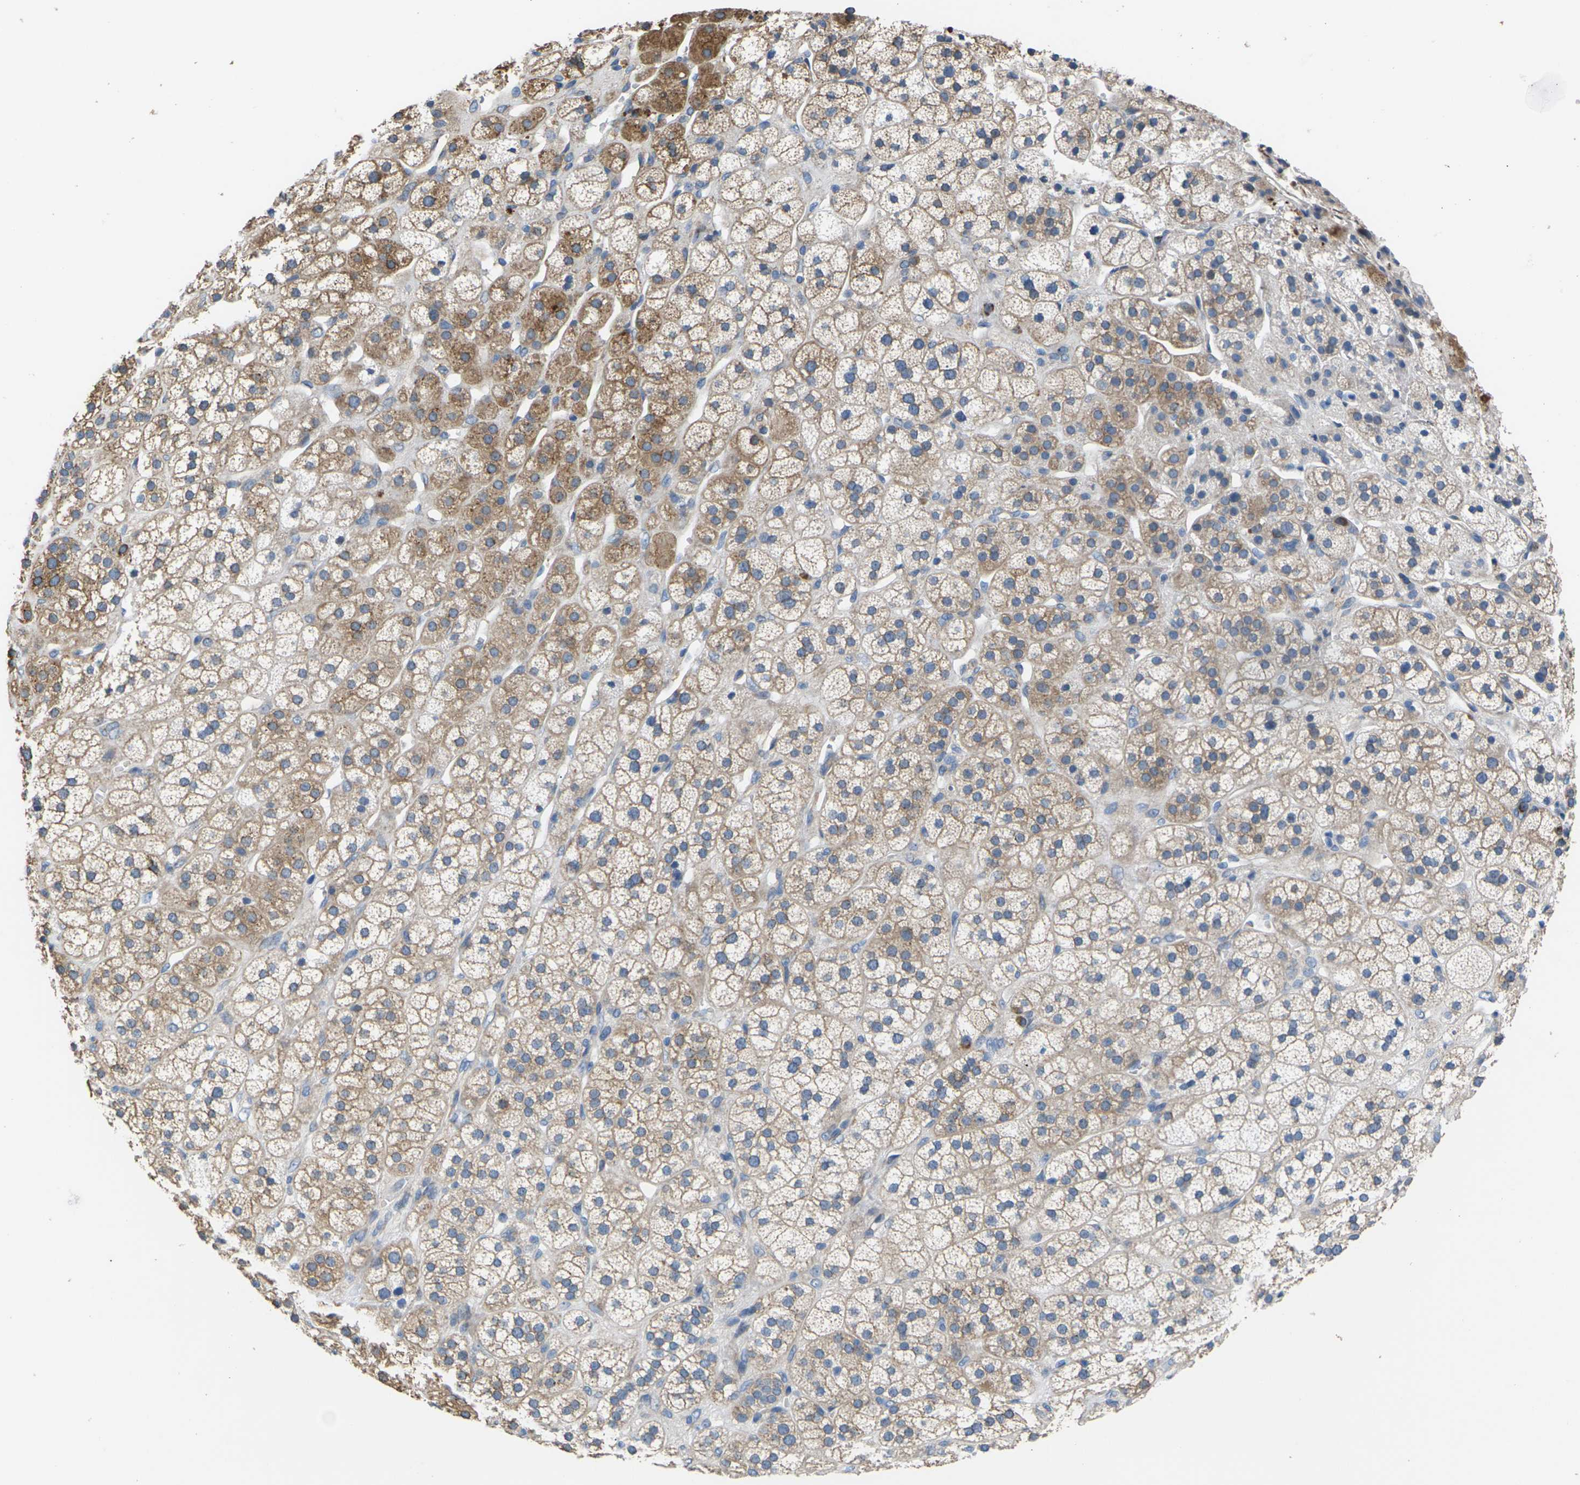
{"staining": {"intensity": "moderate", "quantity": ">75%", "location": "cytoplasmic/membranous"}, "tissue": "adrenal gland", "cell_type": "Glandular cells", "image_type": "normal", "snomed": [{"axis": "morphology", "description": "Normal tissue, NOS"}, {"axis": "topography", "description": "Adrenal gland"}], "caption": "Immunohistochemical staining of unremarkable human adrenal gland reveals medium levels of moderate cytoplasmic/membranous positivity in about >75% of glandular cells. (brown staining indicates protein expression, while blue staining denotes nuclei).", "gene": "KLHDC8B", "patient": {"sex": "male", "age": 56}}